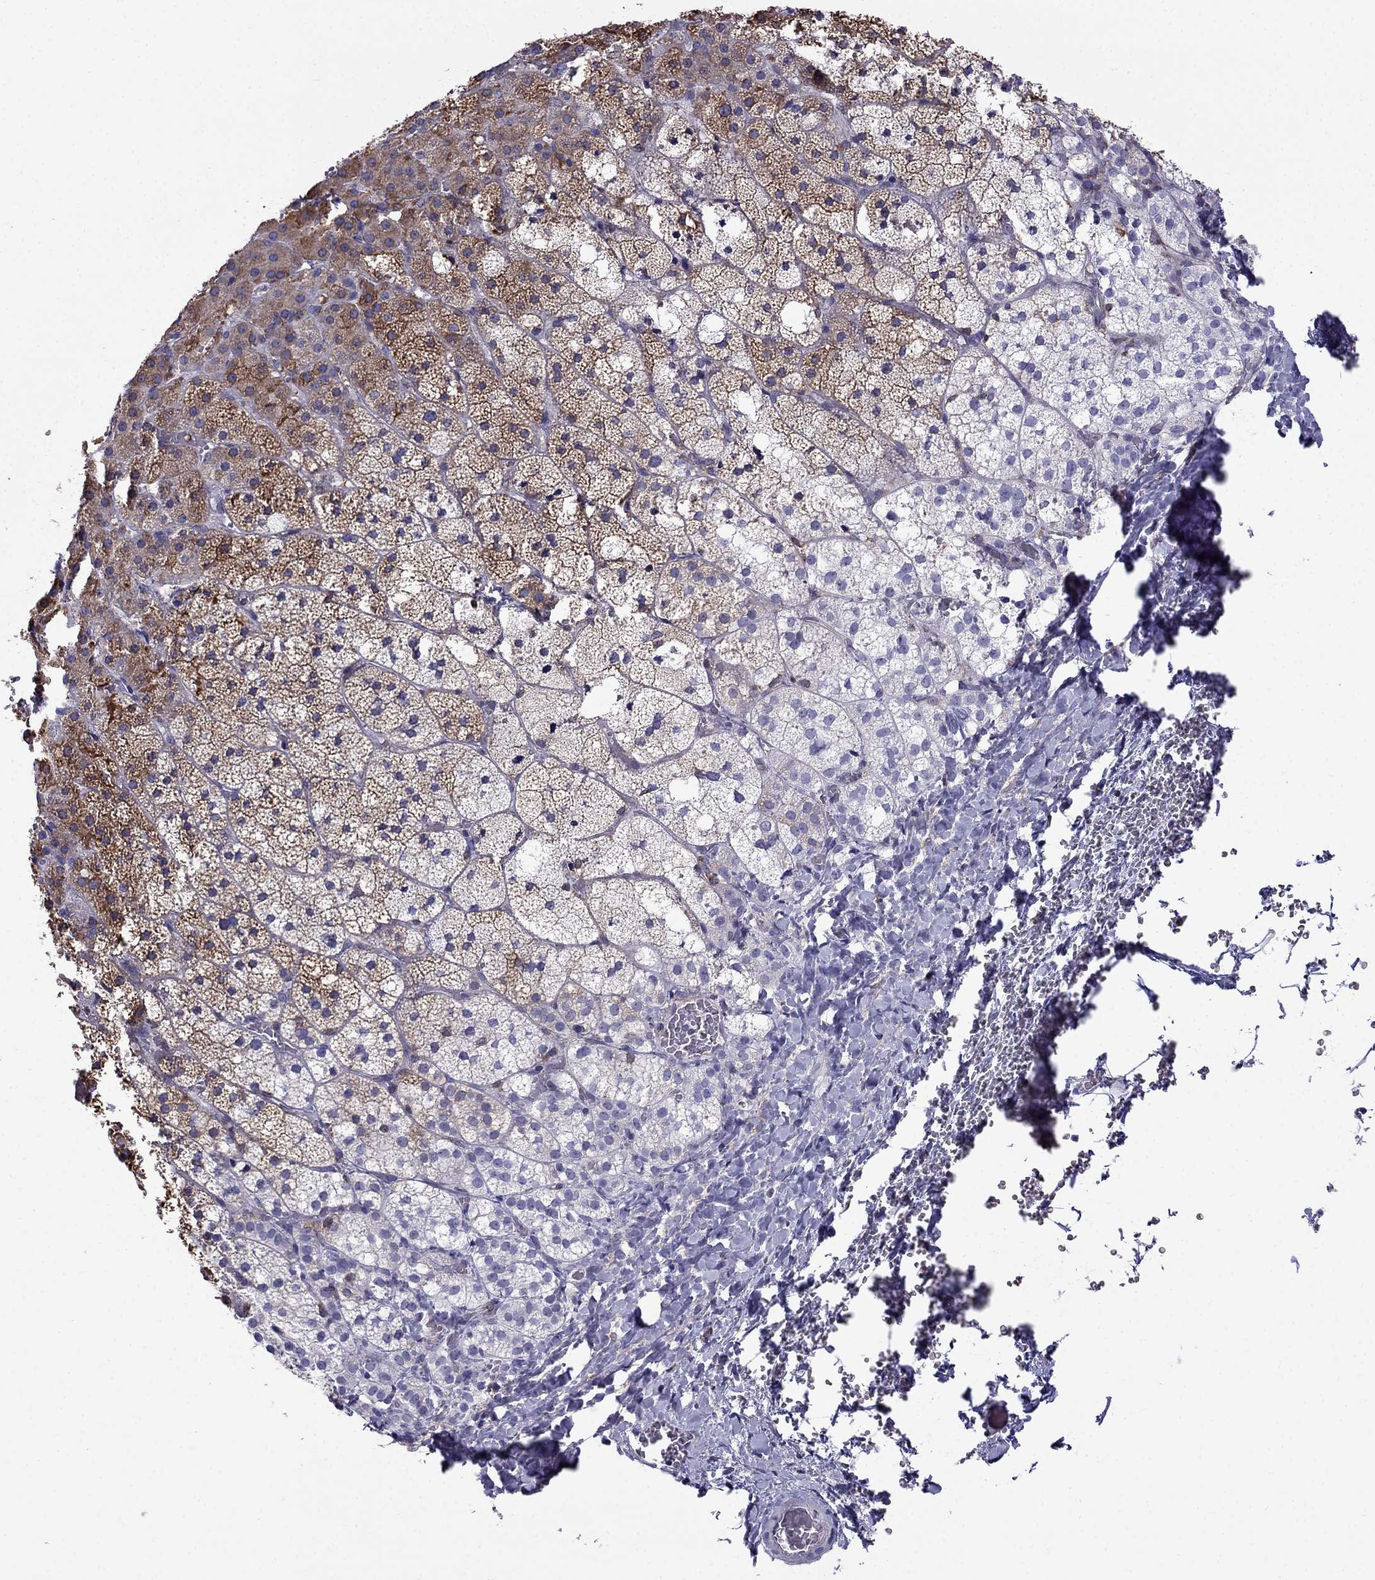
{"staining": {"intensity": "moderate", "quantity": "25%-75%", "location": "cytoplasmic/membranous"}, "tissue": "adrenal gland", "cell_type": "Glandular cells", "image_type": "normal", "snomed": [{"axis": "morphology", "description": "Normal tissue, NOS"}, {"axis": "topography", "description": "Adrenal gland"}], "caption": "A brown stain highlights moderate cytoplasmic/membranous expression of a protein in glandular cells of unremarkable adrenal gland. Using DAB (3,3'-diaminobenzidine) (brown) and hematoxylin (blue) stains, captured at high magnification using brightfield microscopy.", "gene": "GNAL", "patient": {"sex": "male", "age": 53}}